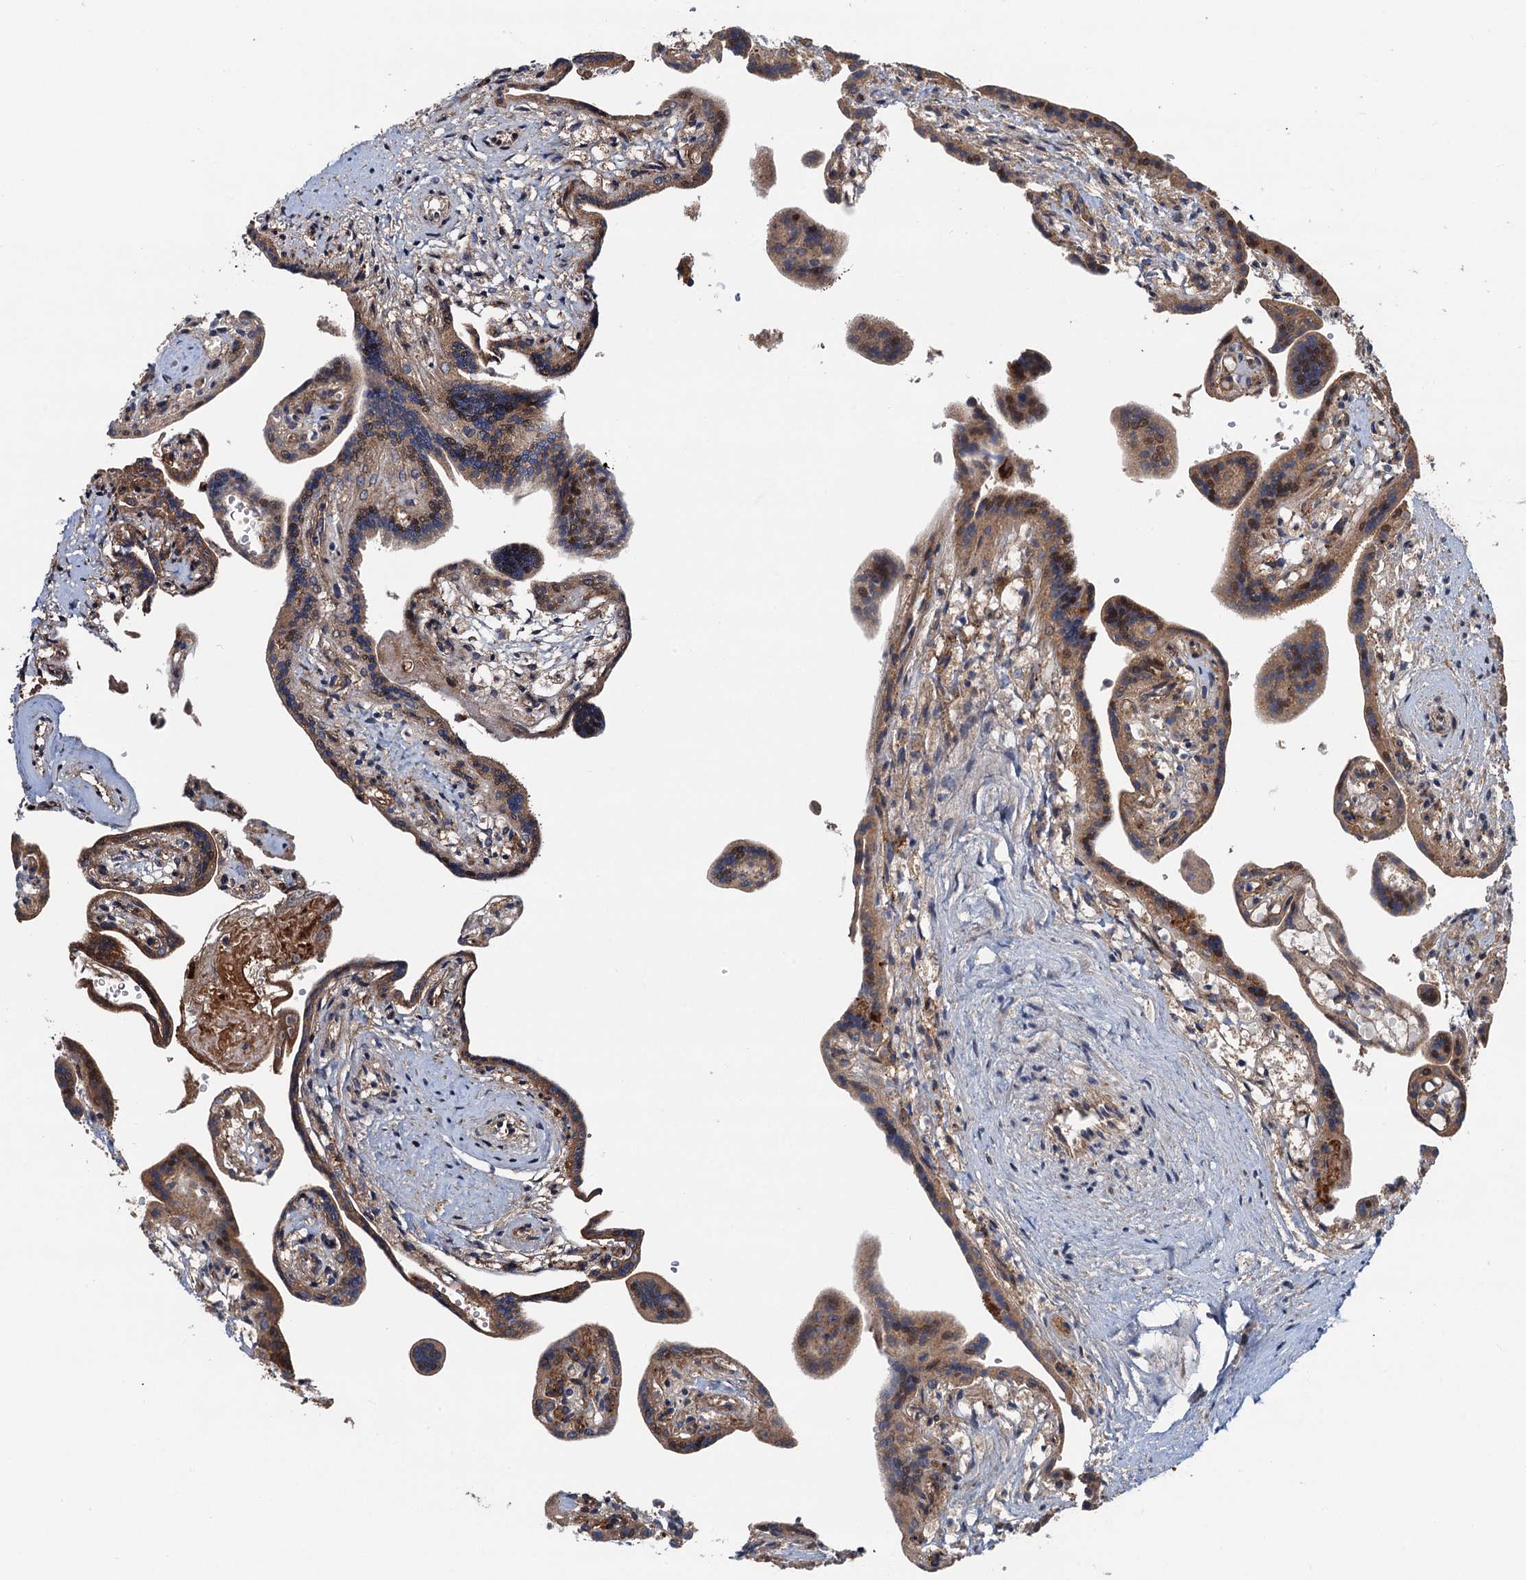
{"staining": {"intensity": "strong", "quantity": ">75%", "location": "cytoplasmic/membranous"}, "tissue": "placenta", "cell_type": "Trophoblastic cells", "image_type": "normal", "snomed": [{"axis": "morphology", "description": "Normal tissue, NOS"}, {"axis": "topography", "description": "Placenta"}], "caption": "Placenta was stained to show a protein in brown. There is high levels of strong cytoplasmic/membranous staining in approximately >75% of trophoblastic cells. (DAB = brown stain, brightfield microscopy at high magnification).", "gene": "NLRP10", "patient": {"sex": "female", "age": 37}}